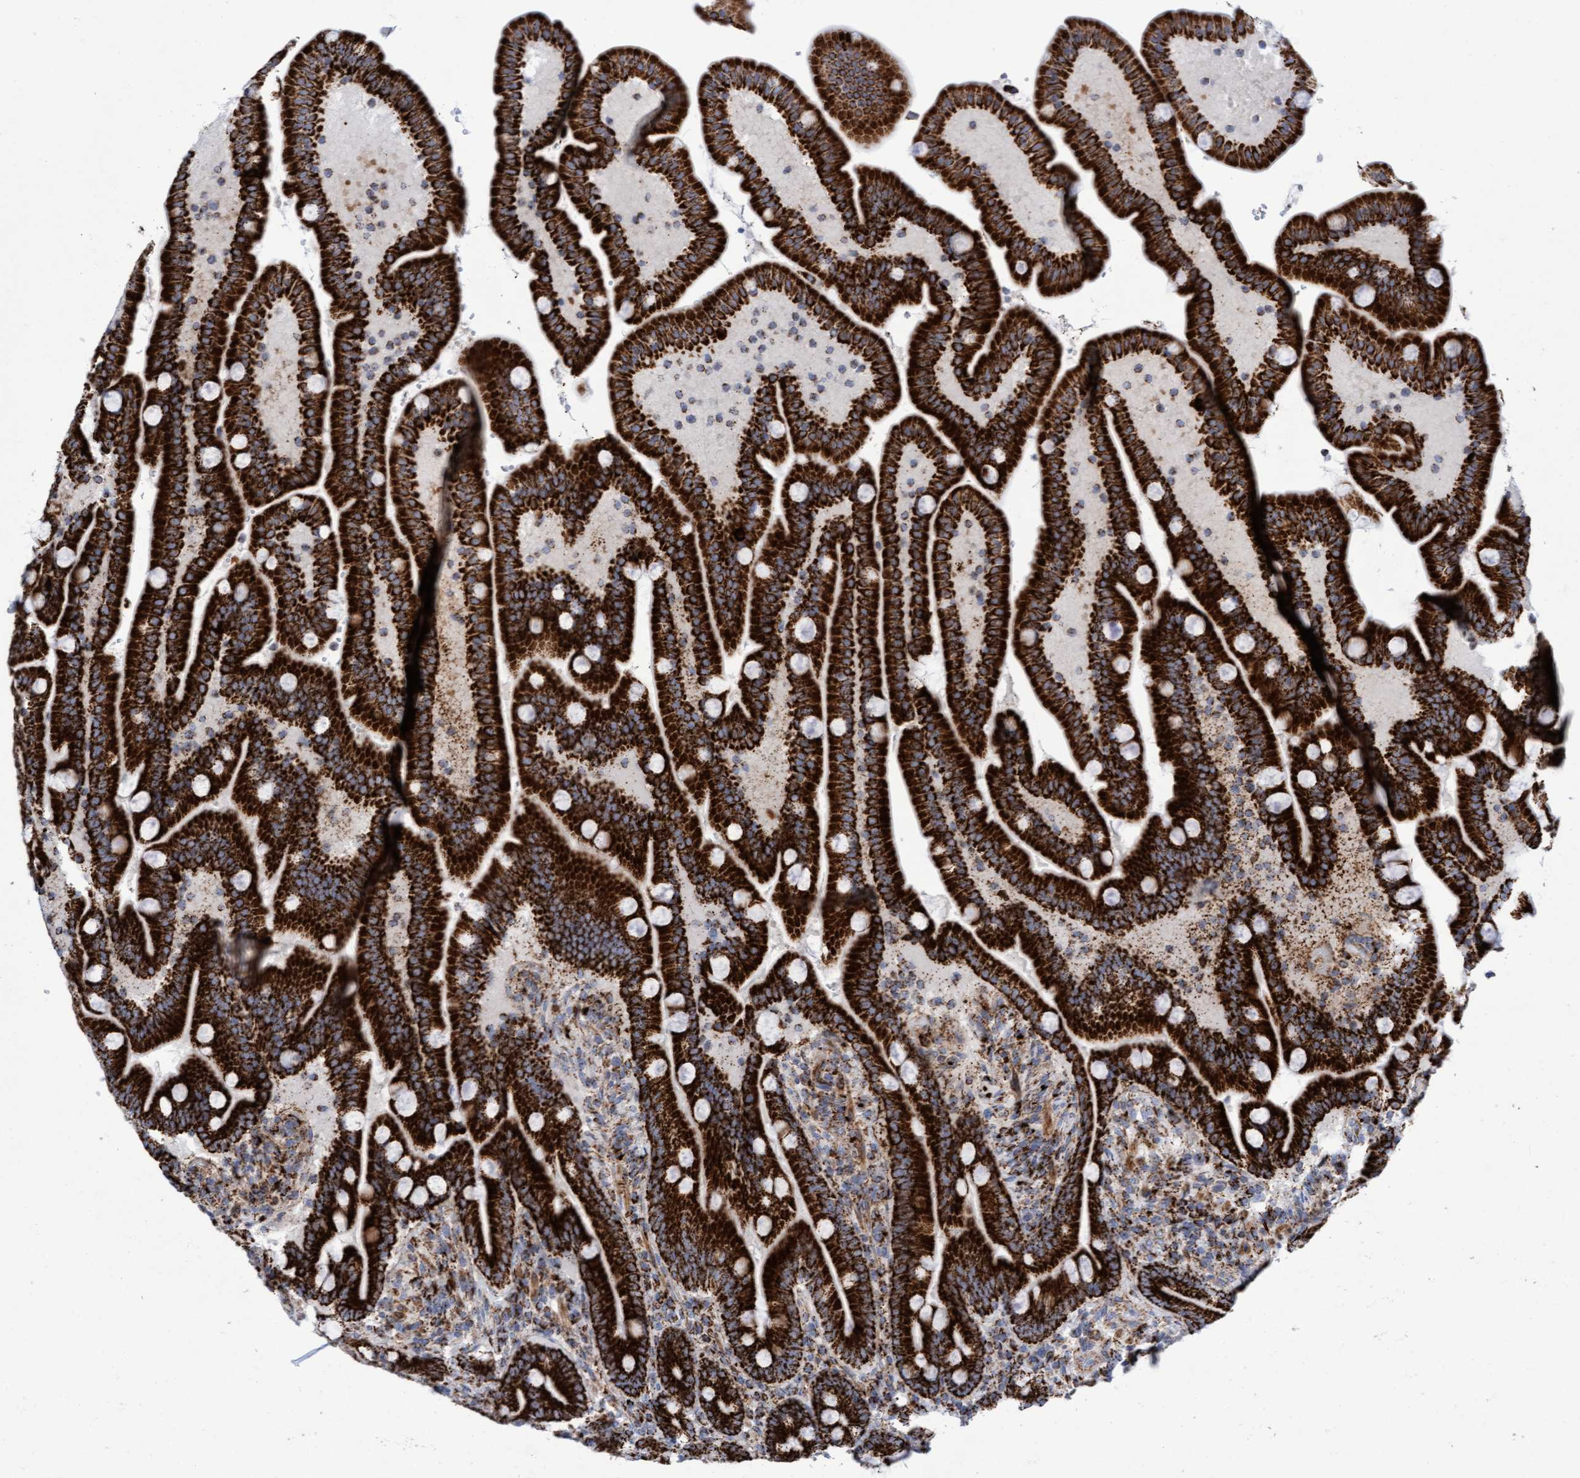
{"staining": {"intensity": "strong", "quantity": ">75%", "location": "cytoplasmic/membranous"}, "tissue": "duodenum", "cell_type": "Glandular cells", "image_type": "normal", "snomed": [{"axis": "morphology", "description": "Normal tissue, NOS"}, {"axis": "topography", "description": "Duodenum"}], "caption": "Immunohistochemical staining of benign human duodenum reveals strong cytoplasmic/membranous protein positivity in approximately >75% of glandular cells. Immunohistochemistry (ihc) stains the protein in brown and the nuclei are stained blue.", "gene": "GGTA1", "patient": {"sex": "male", "age": 54}}